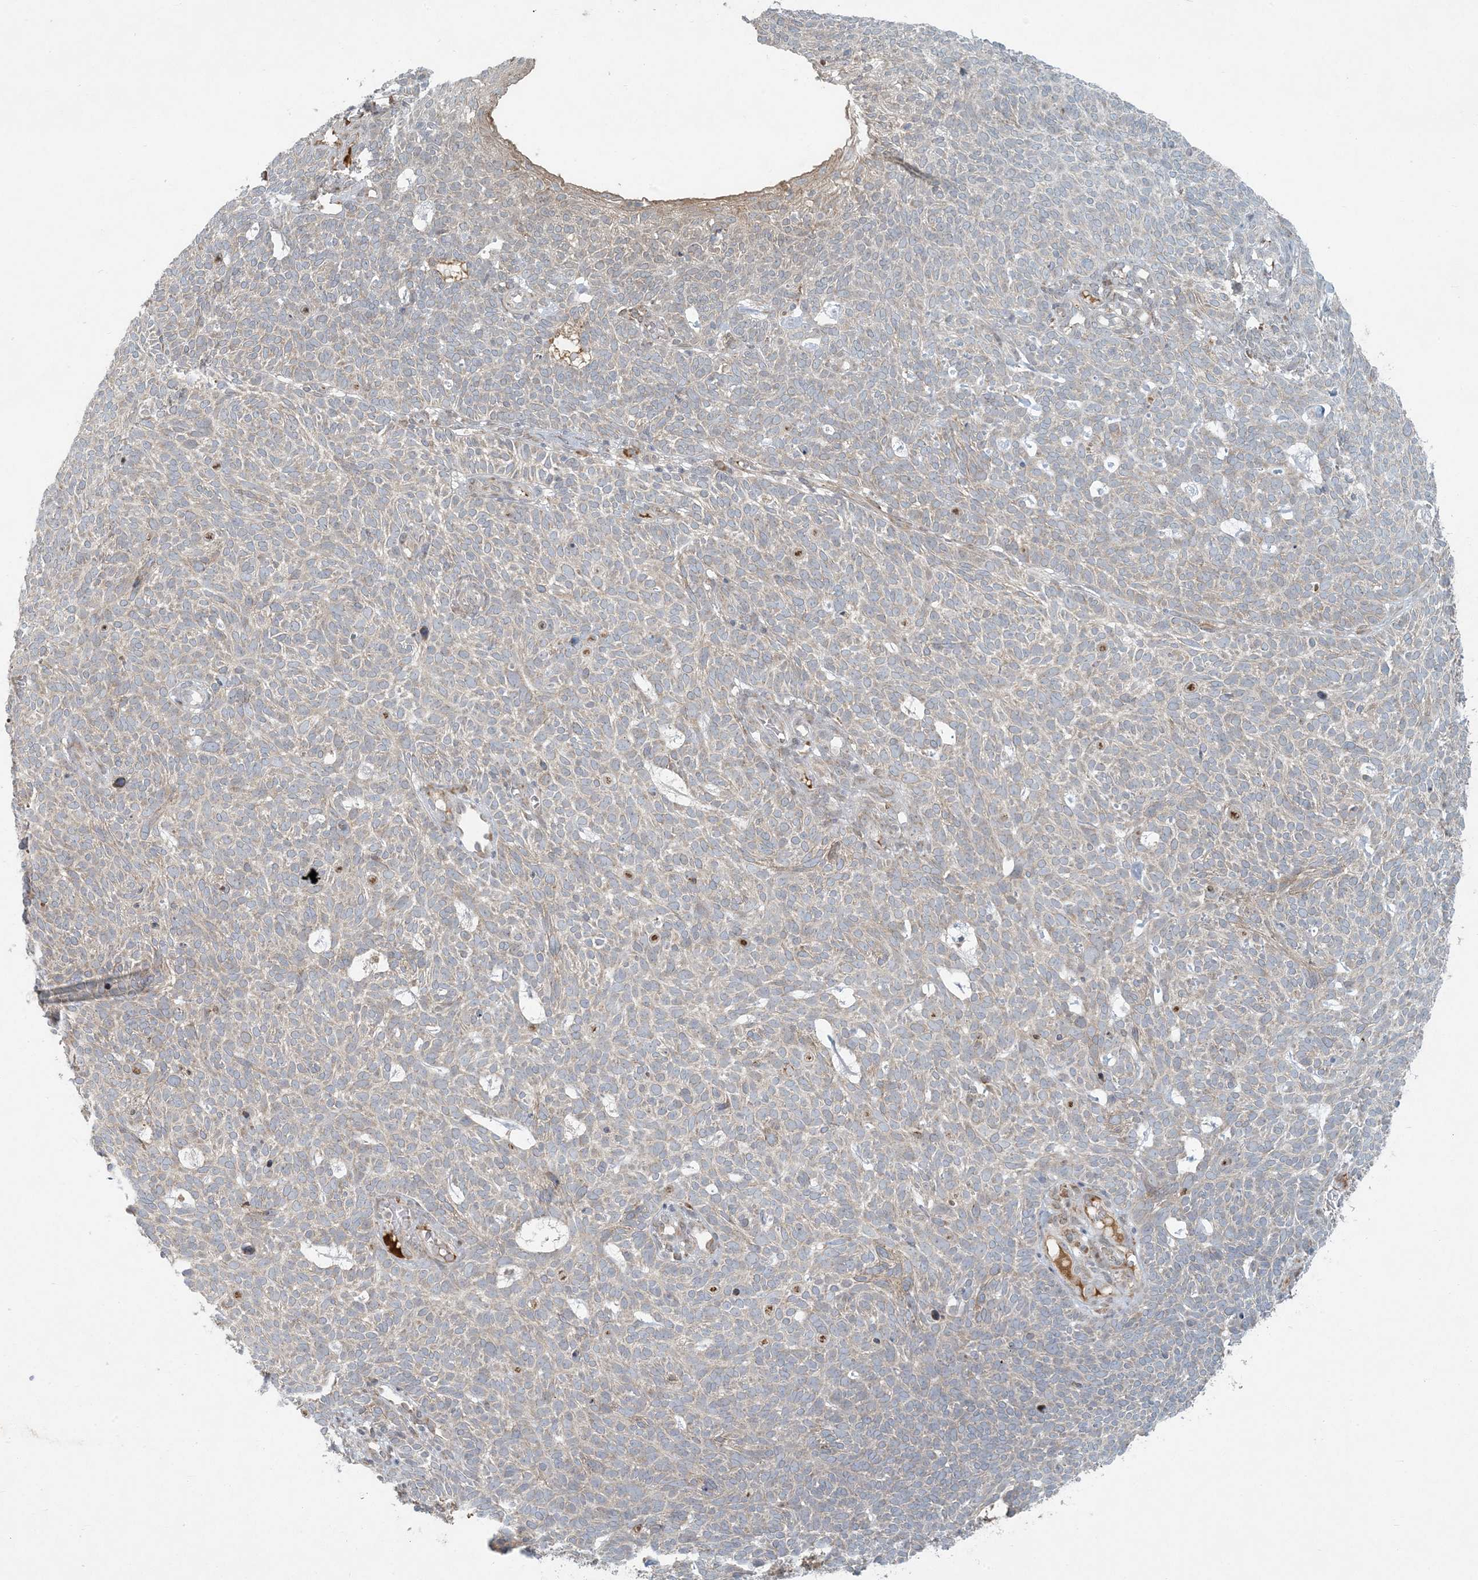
{"staining": {"intensity": "weak", "quantity": ">75%", "location": "cytoplasmic/membranous"}, "tissue": "skin cancer", "cell_type": "Tumor cells", "image_type": "cancer", "snomed": [{"axis": "morphology", "description": "Squamous cell carcinoma, NOS"}, {"axis": "topography", "description": "Skin"}], "caption": "Protein analysis of squamous cell carcinoma (skin) tissue displays weak cytoplasmic/membranous staining in approximately >75% of tumor cells. The staining was performed using DAB, with brown indicating positive protein expression. Nuclei are stained blue with hematoxylin.", "gene": "HACL1", "patient": {"sex": "female", "age": 90}}